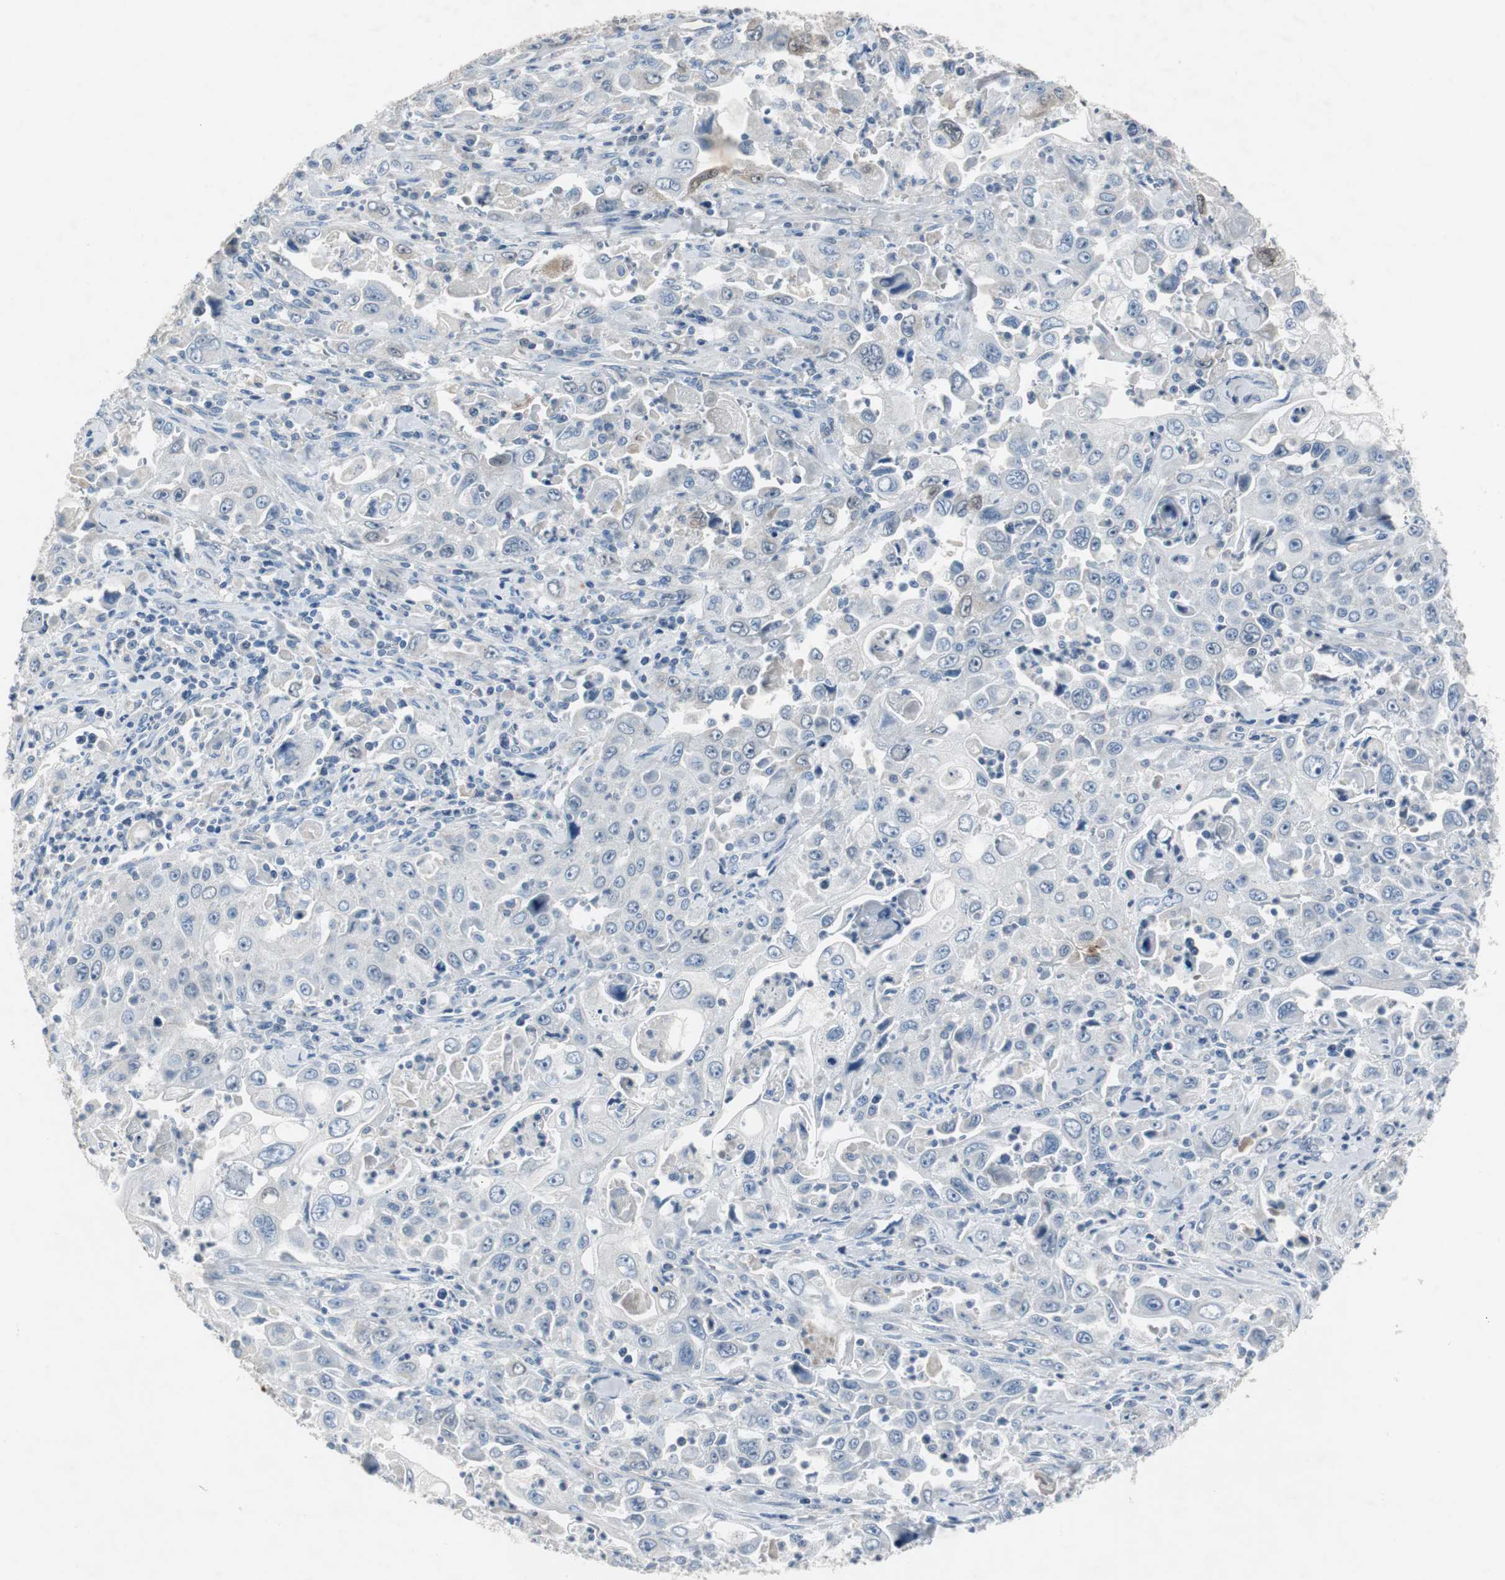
{"staining": {"intensity": "negative", "quantity": "none", "location": "none"}, "tissue": "pancreatic cancer", "cell_type": "Tumor cells", "image_type": "cancer", "snomed": [{"axis": "morphology", "description": "Adenocarcinoma, NOS"}, {"axis": "topography", "description": "Pancreas"}], "caption": "Tumor cells are negative for brown protein staining in pancreatic adenocarcinoma. (DAB (3,3'-diaminobenzidine) IHC with hematoxylin counter stain).", "gene": "TK1", "patient": {"sex": "male", "age": 70}}